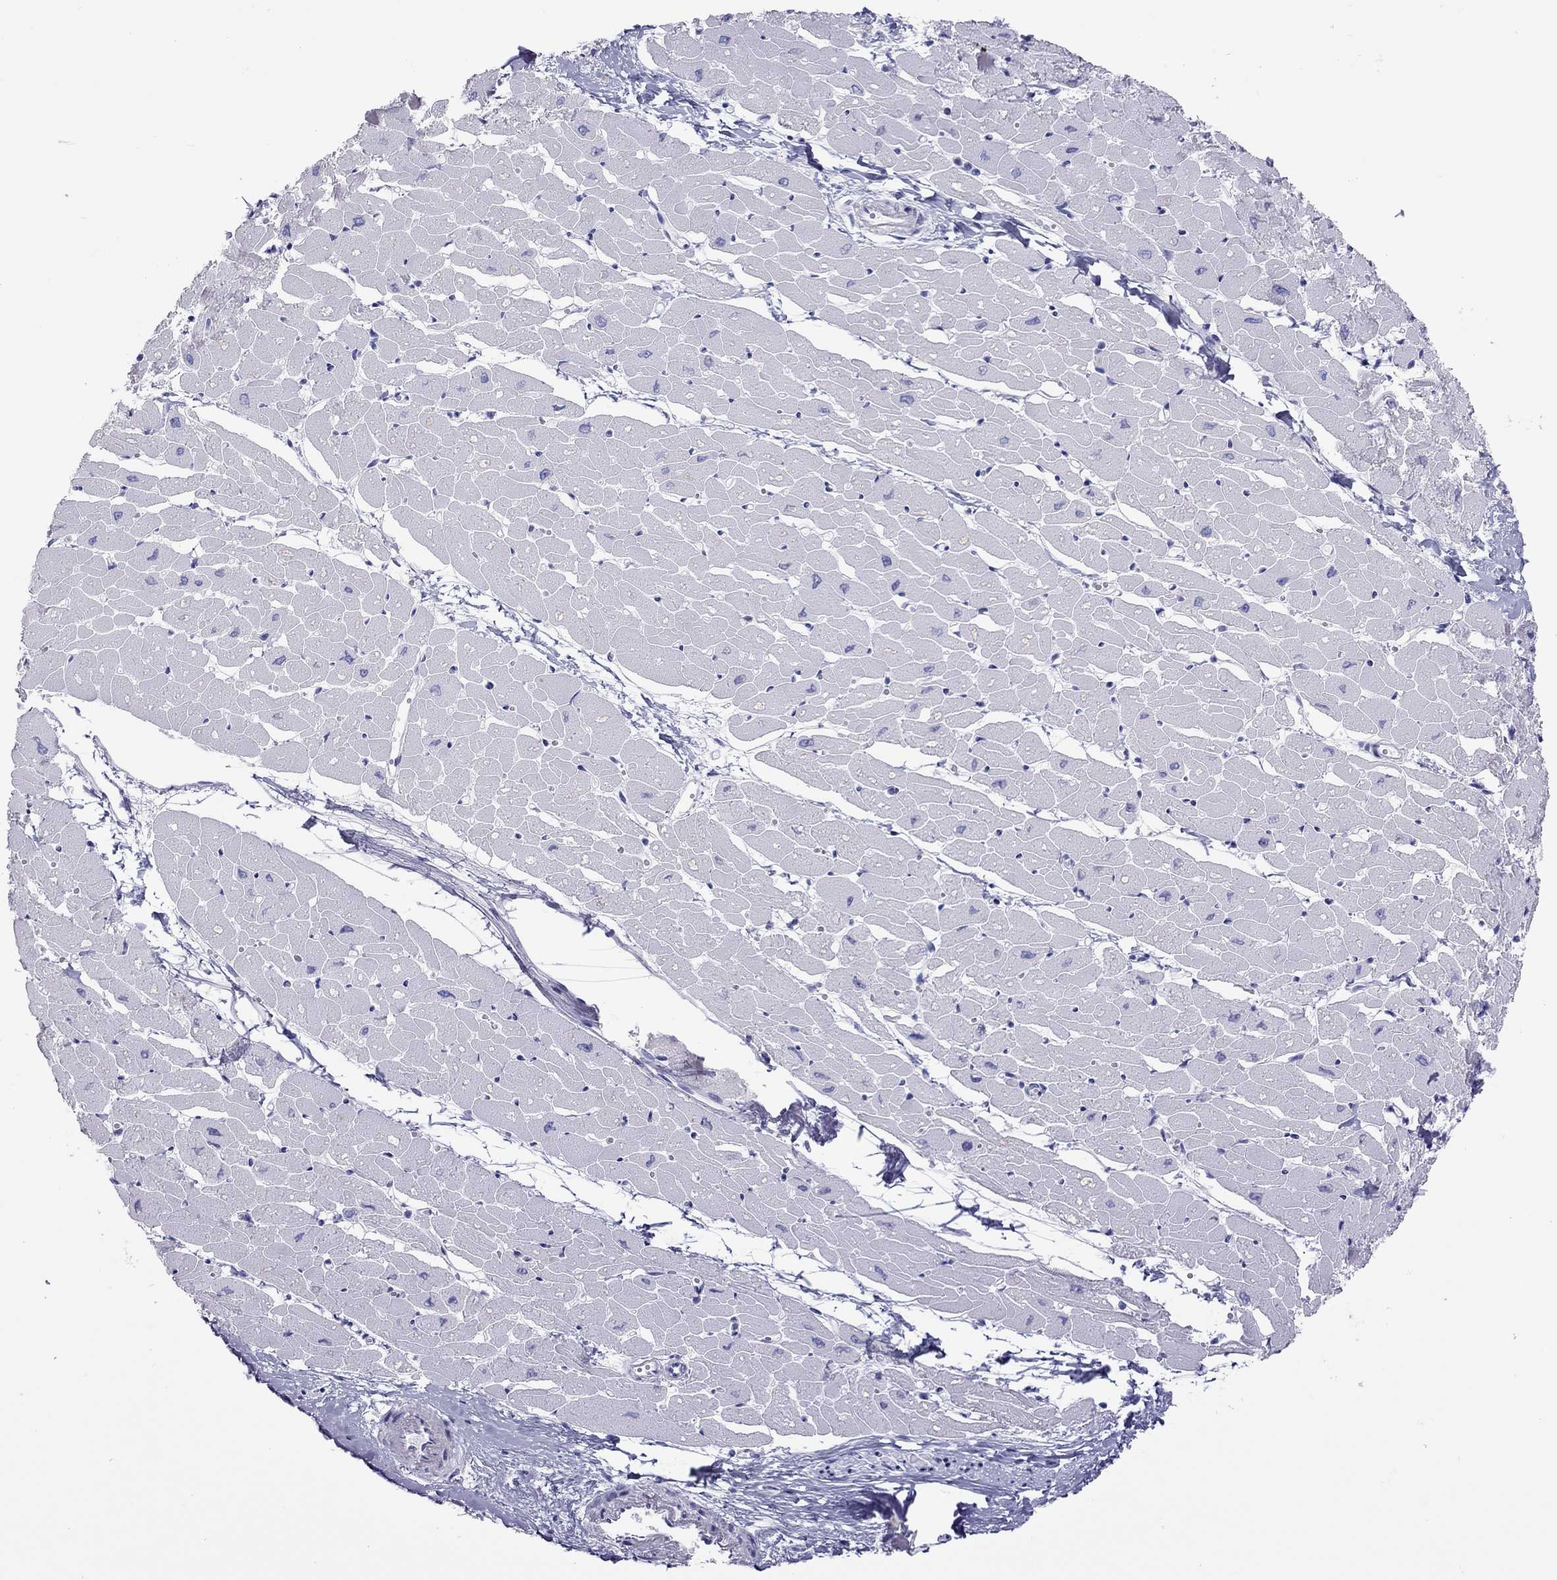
{"staining": {"intensity": "negative", "quantity": "none", "location": "none"}, "tissue": "heart muscle", "cell_type": "Cardiomyocytes", "image_type": "normal", "snomed": [{"axis": "morphology", "description": "Normal tissue, NOS"}, {"axis": "topography", "description": "Heart"}], "caption": "Immunohistochemistry micrograph of normal human heart muscle stained for a protein (brown), which displays no expression in cardiomyocytes. (DAB (3,3'-diaminobenzidine) immunohistochemistry (IHC) with hematoxylin counter stain).", "gene": "STAG3", "patient": {"sex": "male", "age": 57}}